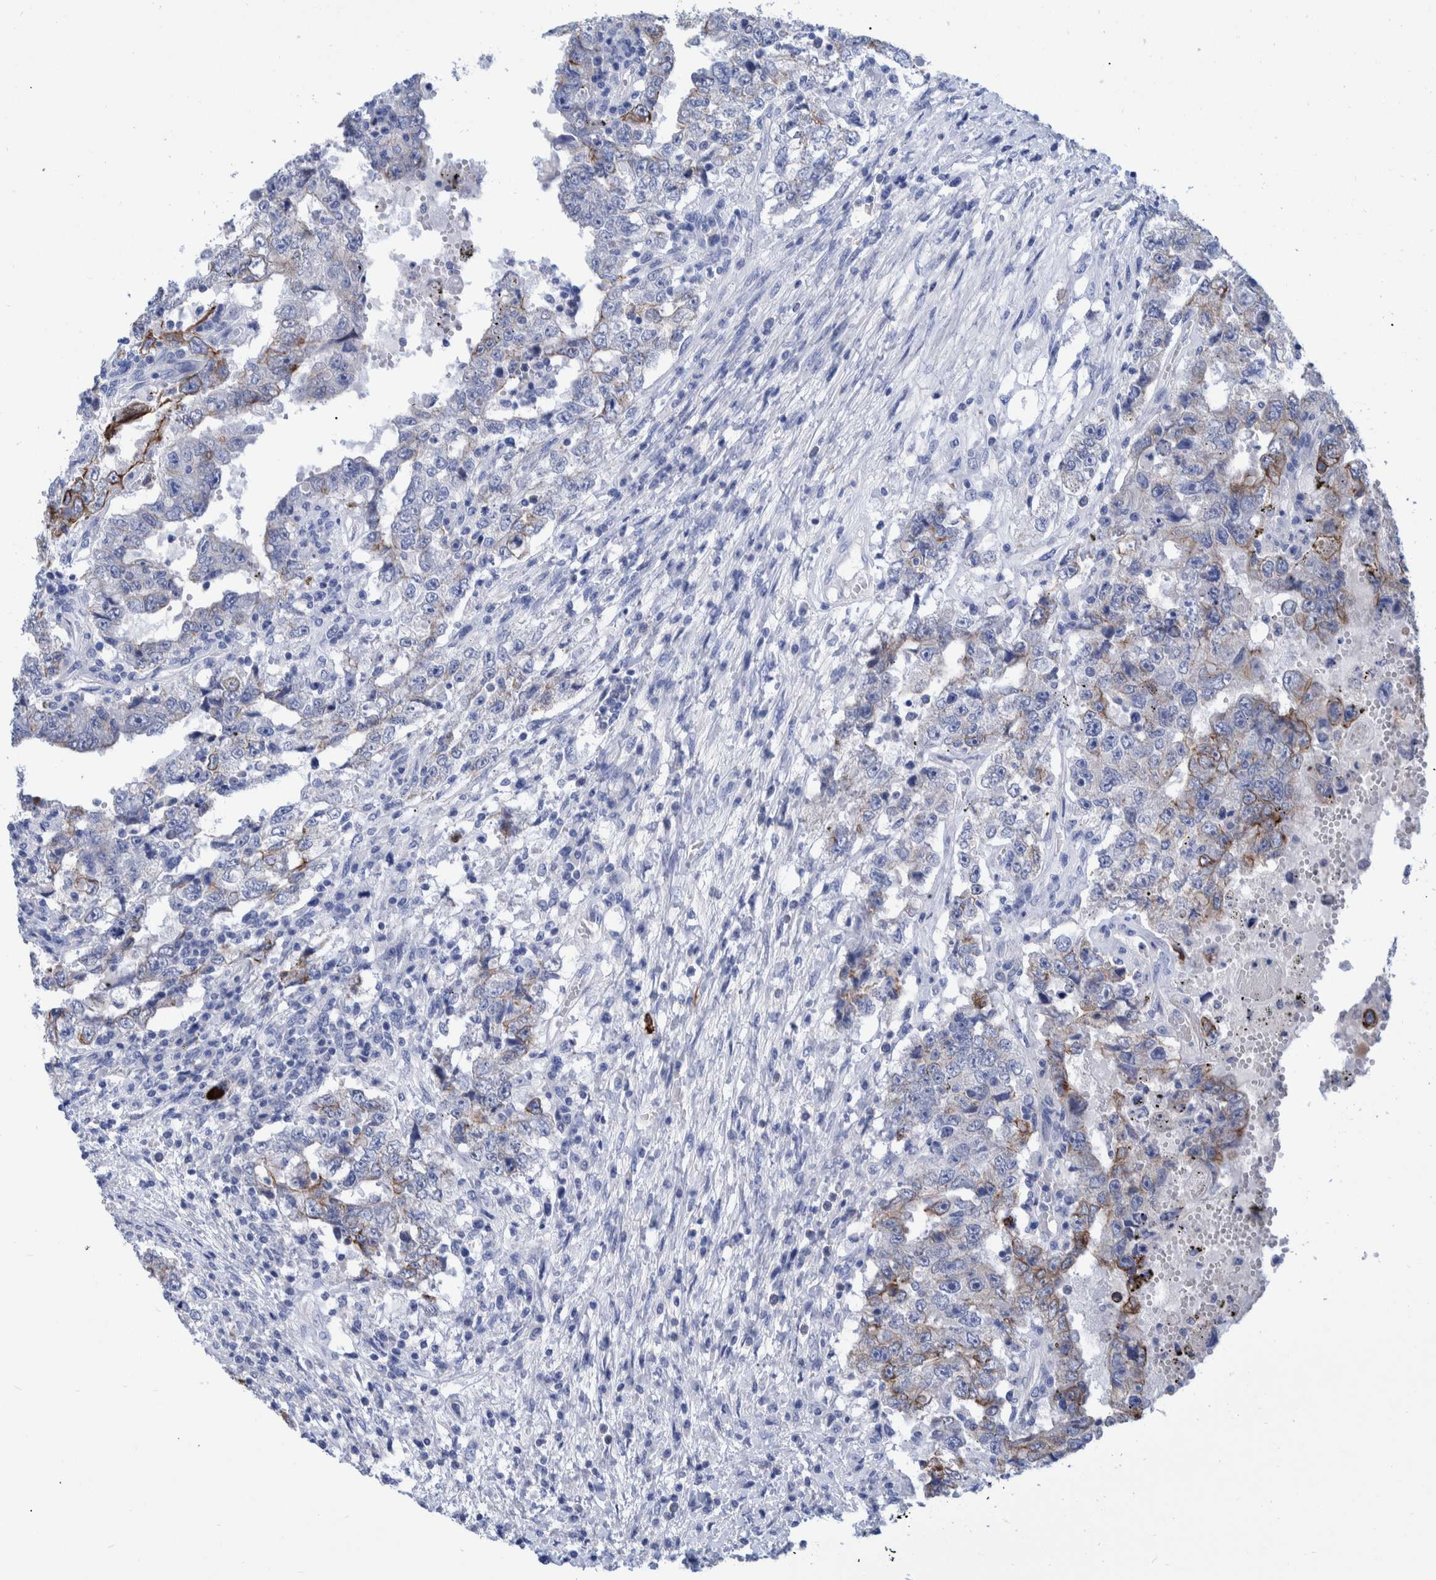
{"staining": {"intensity": "moderate", "quantity": "<25%", "location": "cytoplasmic/membranous"}, "tissue": "testis cancer", "cell_type": "Tumor cells", "image_type": "cancer", "snomed": [{"axis": "morphology", "description": "Carcinoma, Embryonal, NOS"}, {"axis": "topography", "description": "Testis"}], "caption": "High-power microscopy captured an immunohistochemistry (IHC) photomicrograph of testis embryonal carcinoma, revealing moderate cytoplasmic/membranous staining in approximately <25% of tumor cells. The staining was performed using DAB, with brown indicating positive protein expression. Nuclei are stained blue with hematoxylin.", "gene": "MKS1", "patient": {"sex": "male", "age": 26}}